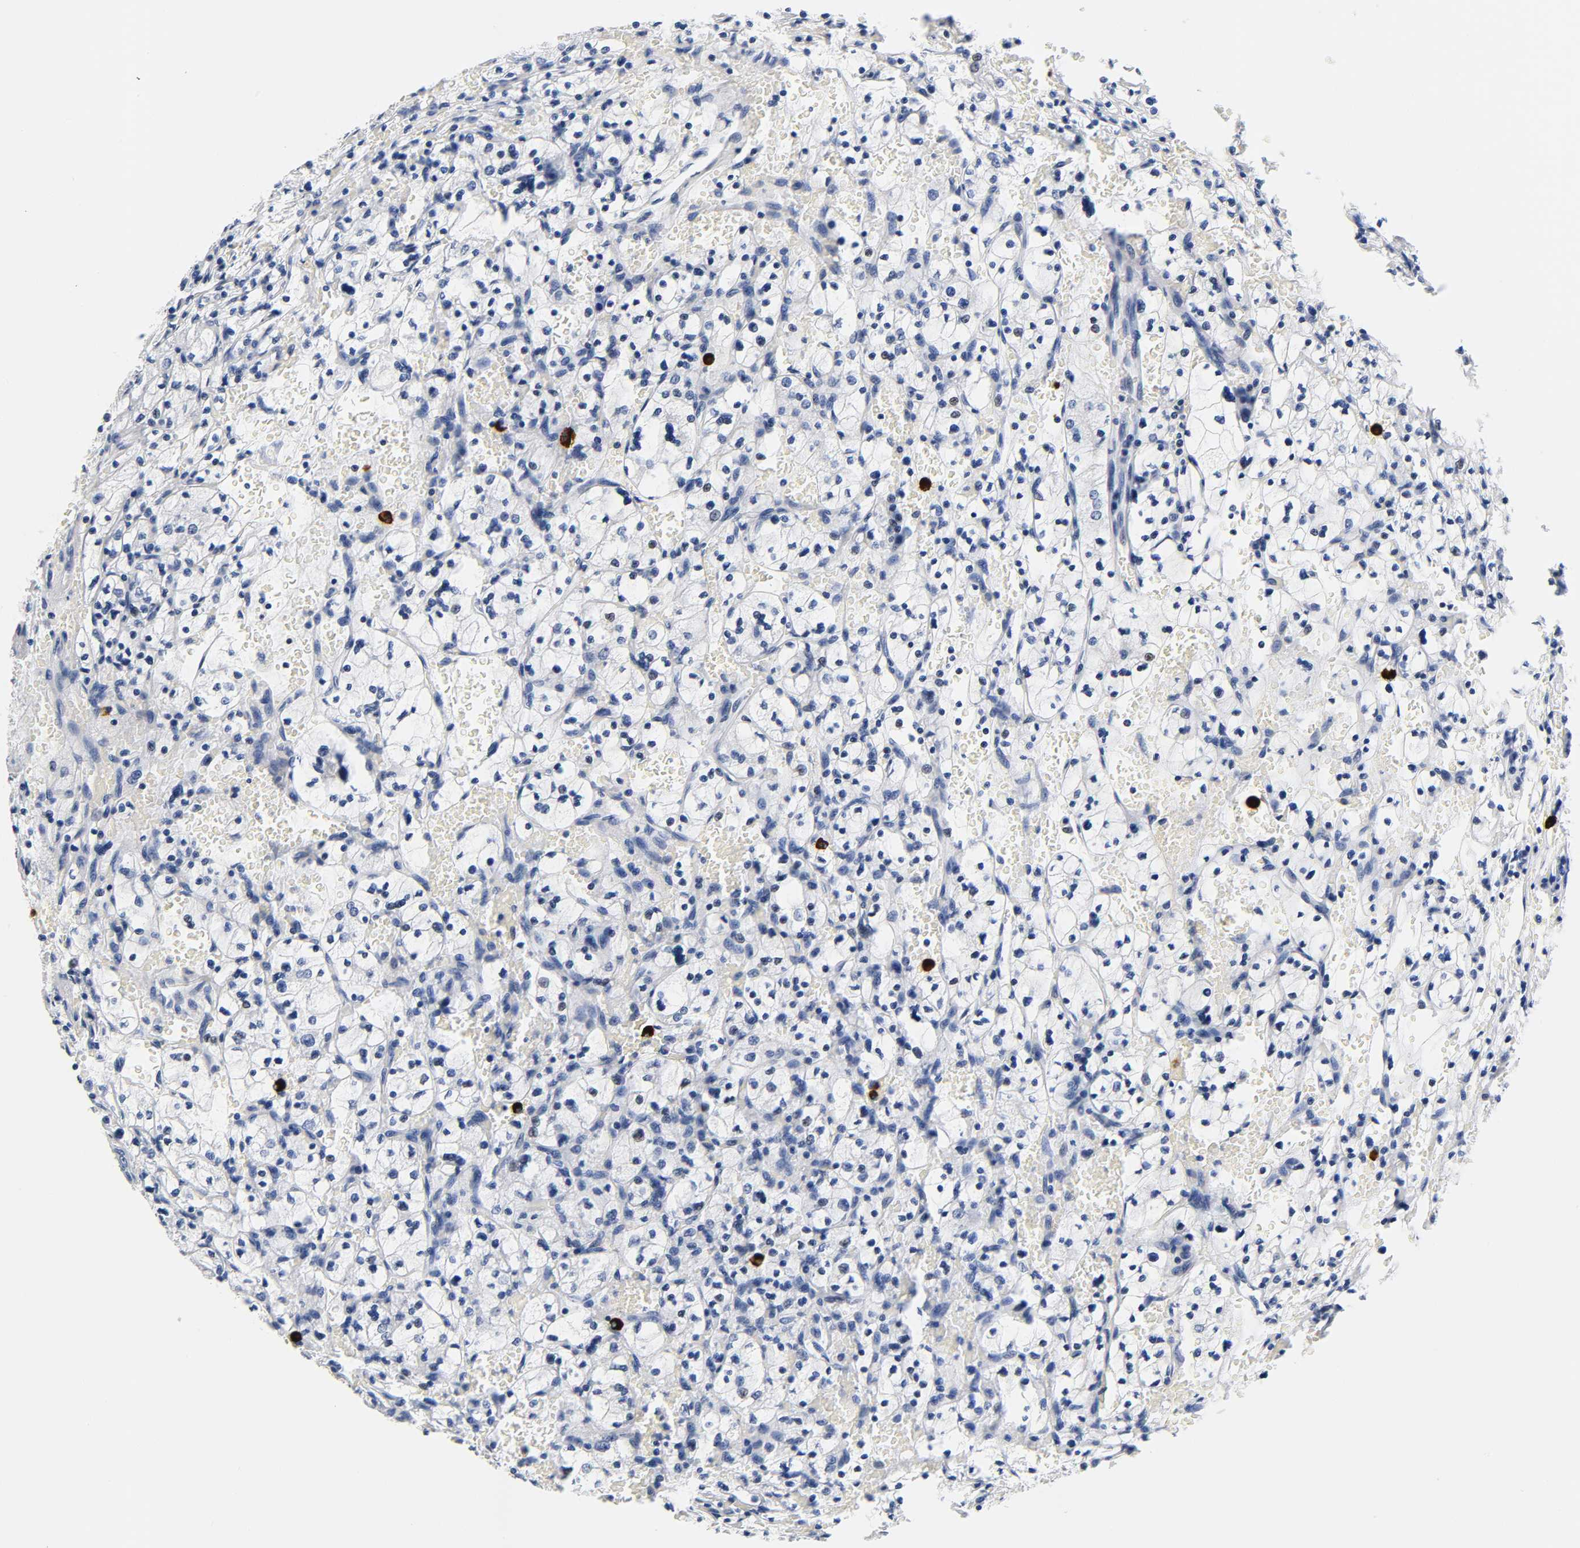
{"staining": {"intensity": "negative", "quantity": "none", "location": "none"}, "tissue": "renal cancer", "cell_type": "Tumor cells", "image_type": "cancer", "snomed": [{"axis": "morphology", "description": "Adenocarcinoma, NOS"}, {"axis": "topography", "description": "Kidney"}], "caption": "This is a image of IHC staining of adenocarcinoma (renal), which shows no positivity in tumor cells.", "gene": "NAB2", "patient": {"sex": "female", "age": 83}}